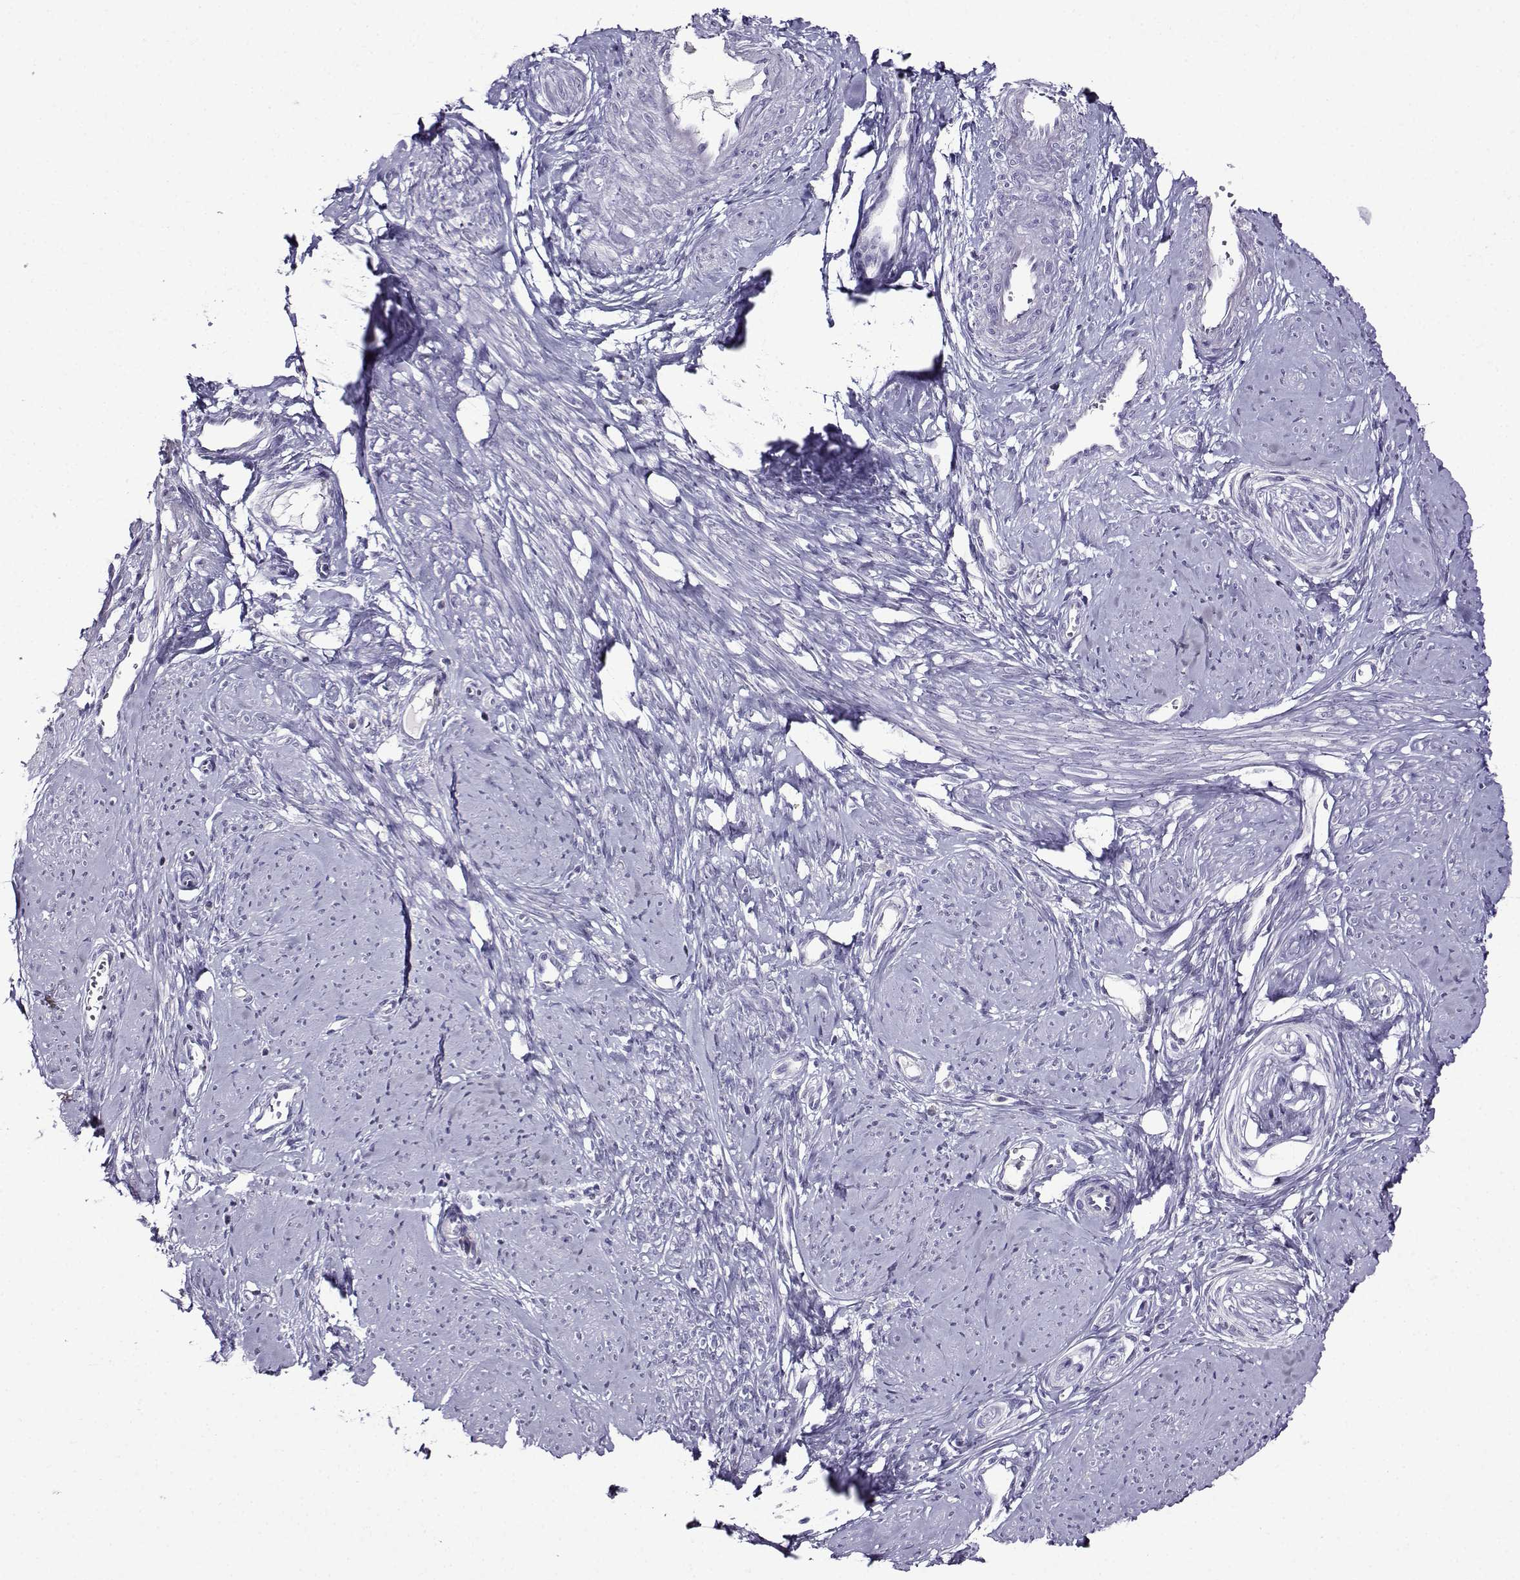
{"staining": {"intensity": "negative", "quantity": "none", "location": "none"}, "tissue": "smooth muscle", "cell_type": "Smooth muscle cells", "image_type": "normal", "snomed": [{"axis": "morphology", "description": "Normal tissue, NOS"}, {"axis": "topography", "description": "Smooth muscle"}], "caption": "Immunohistochemistry (IHC) photomicrograph of benign human smooth muscle stained for a protein (brown), which demonstrates no positivity in smooth muscle cells. The staining is performed using DAB brown chromogen with nuclei counter-stained in using hematoxylin.", "gene": "TMEM266", "patient": {"sex": "female", "age": 48}}